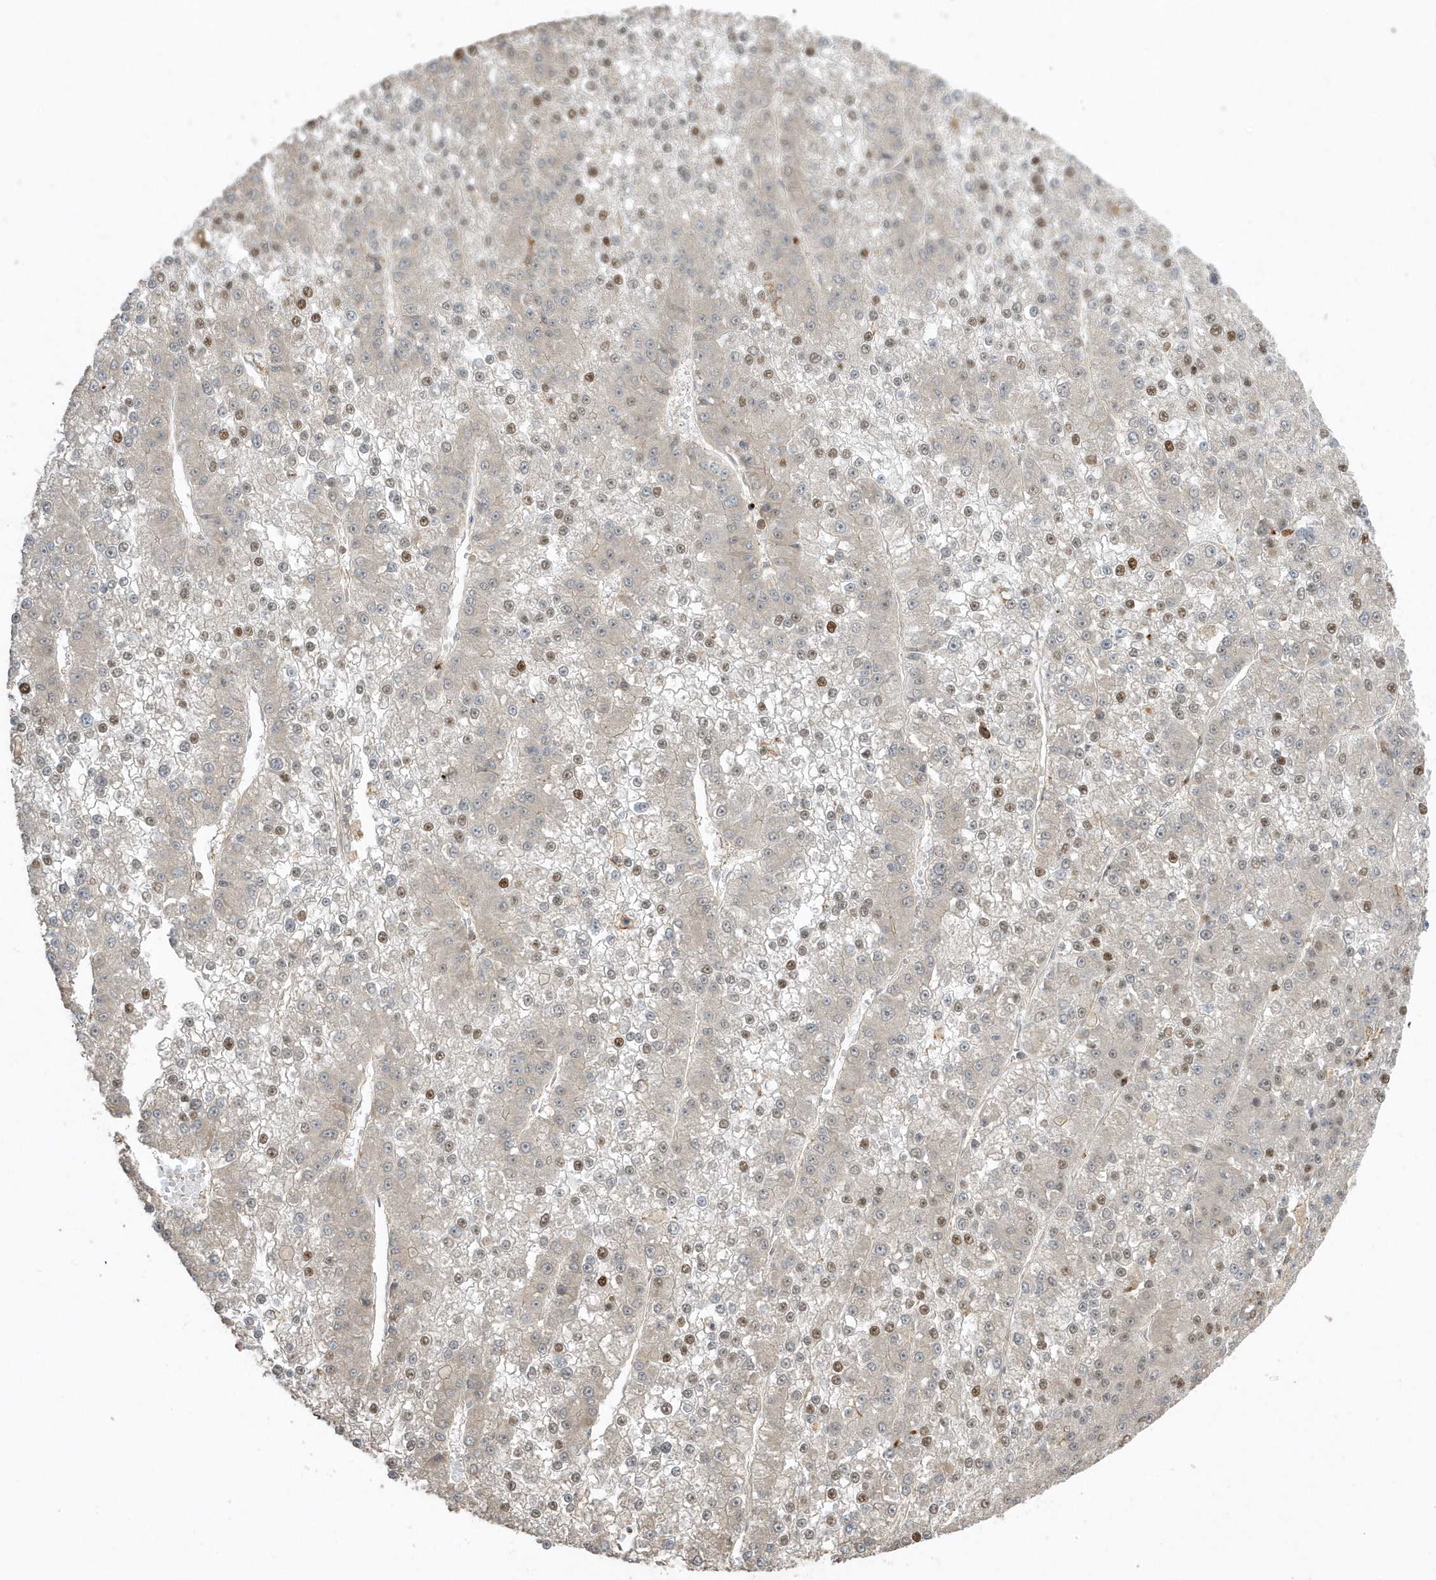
{"staining": {"intensity": "moderate", "quantity": "25%-75%", "location": "nuclear"}, "tissue": "liver cancer", "cell_type": "Tumor cells", "image_type": "cancer", "snomed": [{"axis": "morphology", "description": "Carcinoma, Hepatocellular, NOS"}, {"axis": "topography", "description": "Liver"}], "caption": "Hepatocellular carcinoma (liver) tissue displays moderate nuclear positivity in approximately 25%-75% of tumor cells Using DAB (brown) and hematoxylin (blue) stains, captured at high magnification using brightfield microscopy.", "gene": "ZBTB8A", "patient": {"sex": "female", "age": 73}}